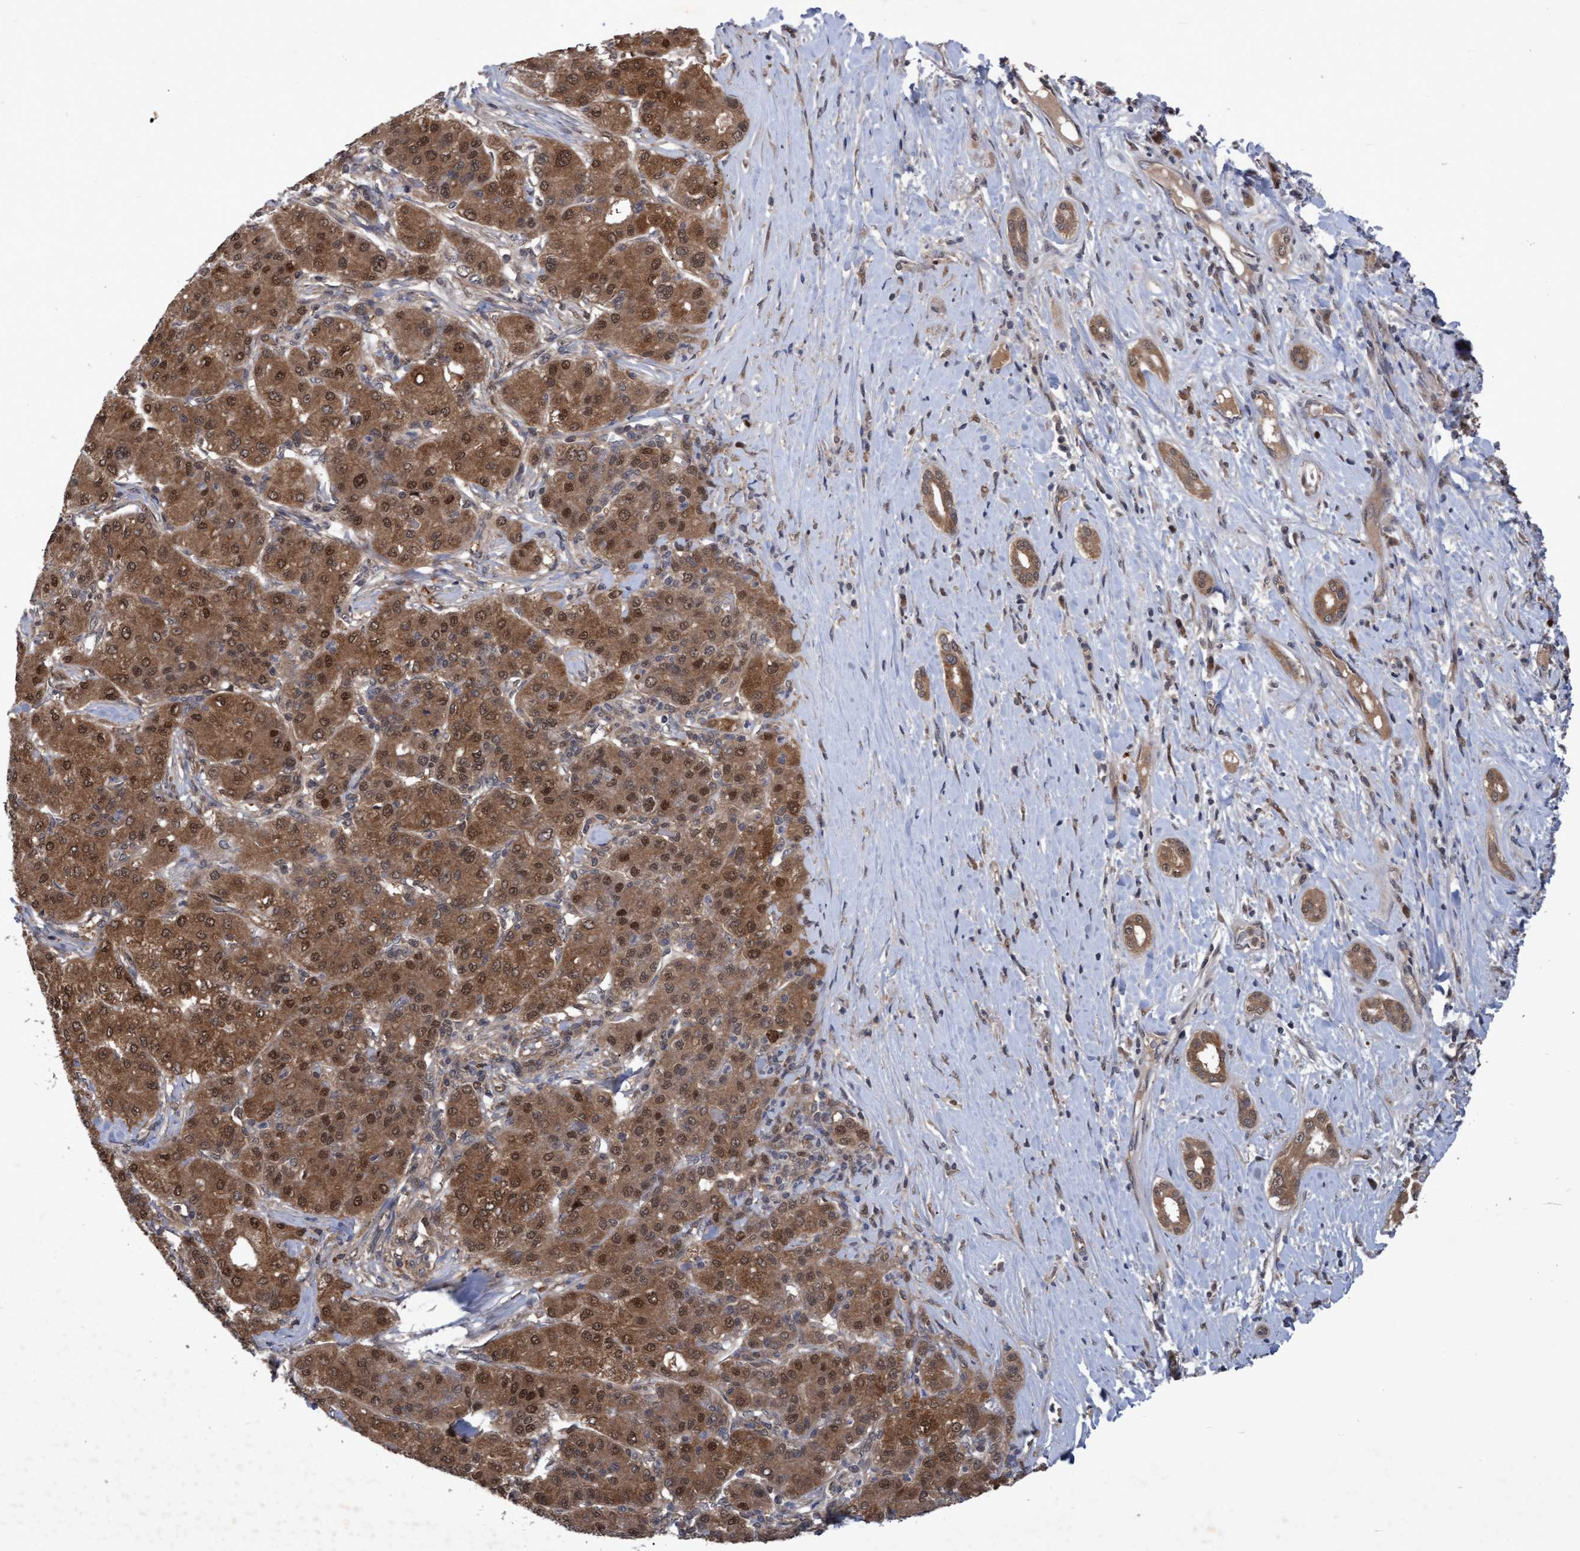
{"staining": {"intensity": "moderate", "quantity": ">75%", "location": "cytoplasmic/membranous,nuclear"}, "tissue": "liver cancer", "cell_type": "Tumor cells", "image_type": "cancer", "snomed": [{"axis": "morphology", "description": "Carcinoma, Hepatocellular, NOS"}, {"axis": "topography", "description": "Liver"}], "caption": "Approximately >75% of tumor cells in liver cancer show moderate cytoplasmic/membranous and nuclear protein expression as visualized by brown immunohistochemical staining.", "gene": "PSMB6", "patient": {"sex": "male", "age": 65}}